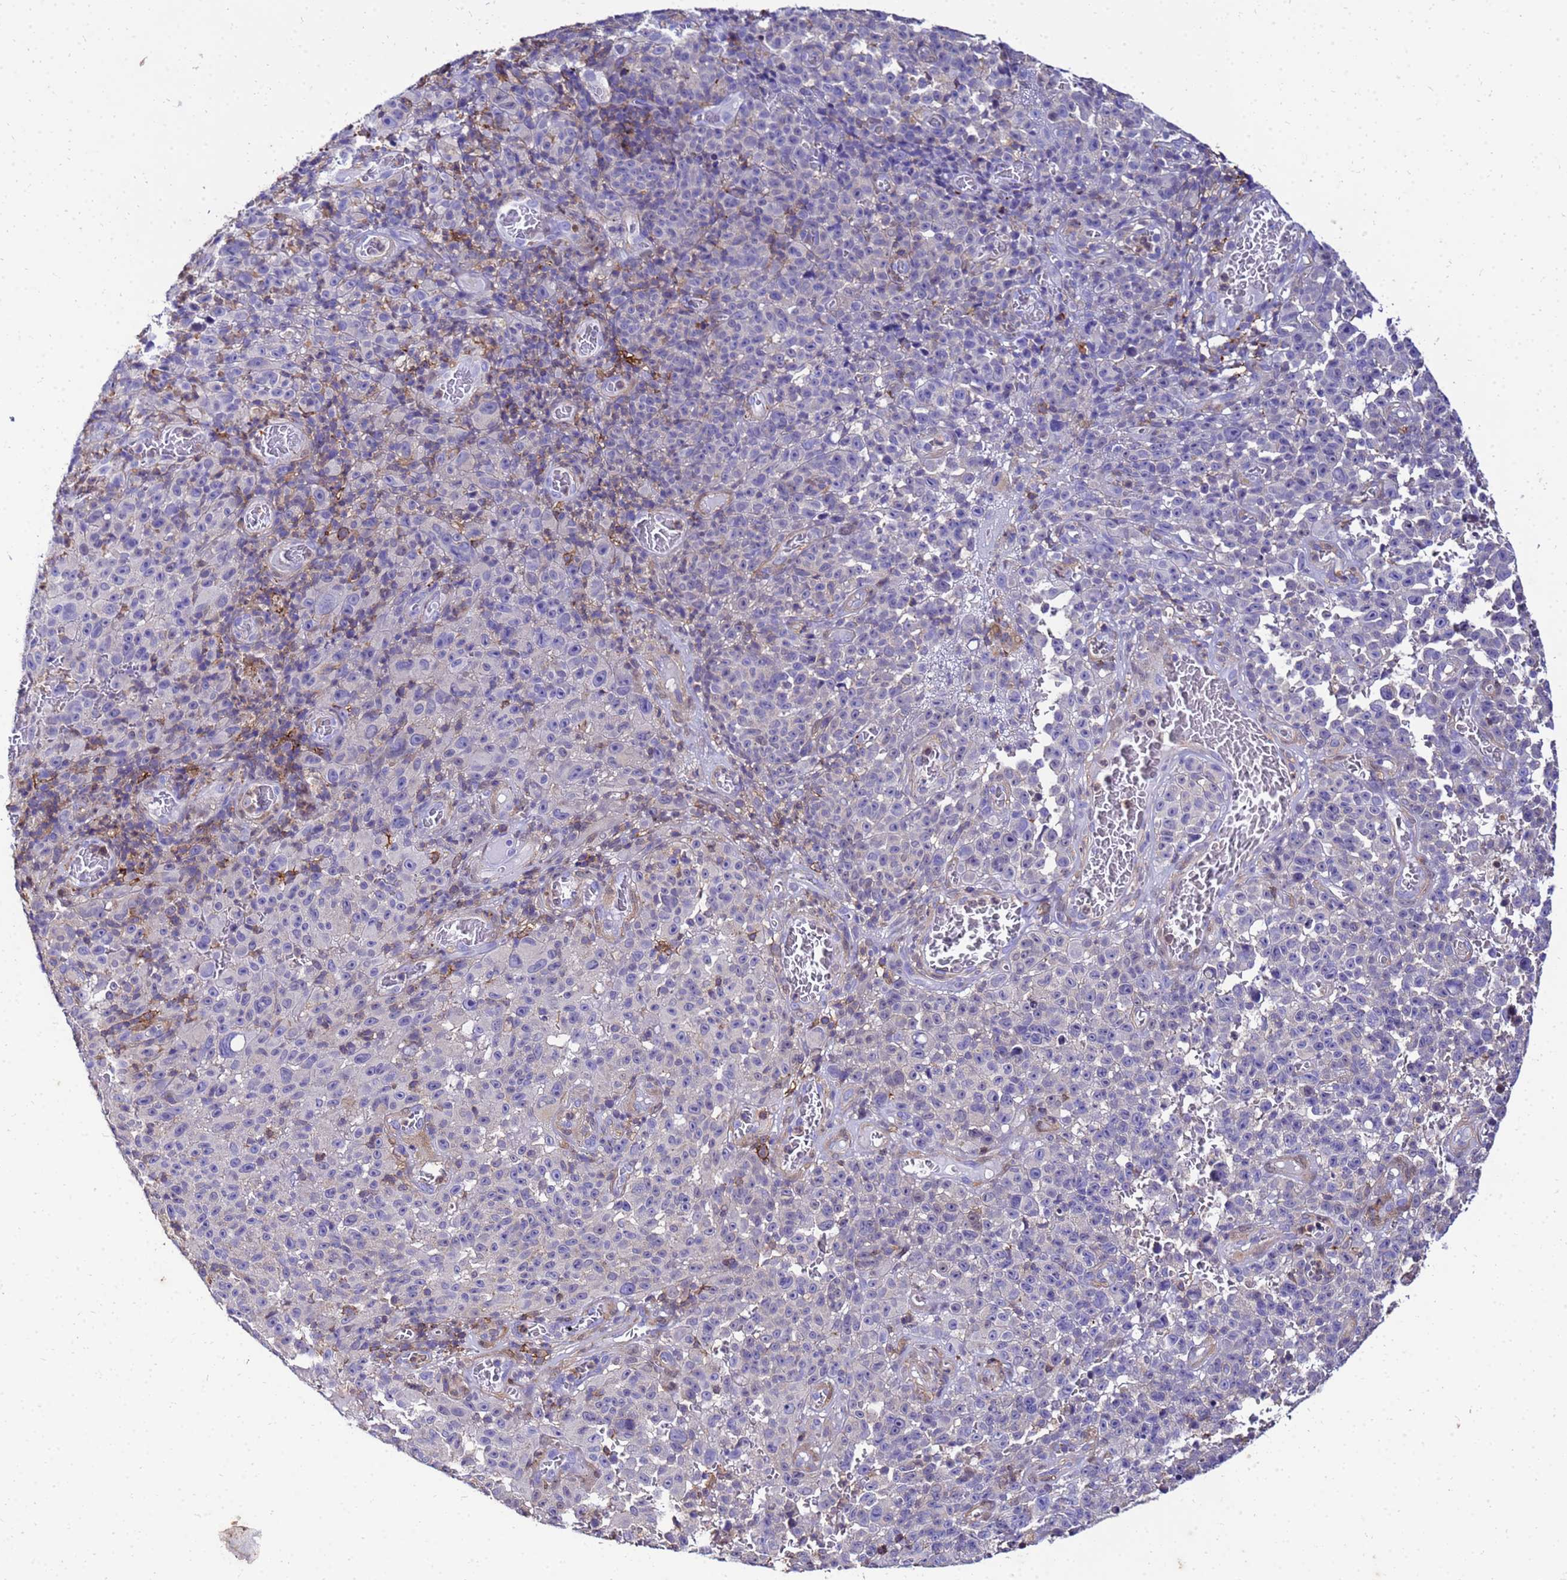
{"staining": {"intensity": "negative", "quantity": "none", "location": "none"}, "tissue": "melanoma", "cell_type": "Tumor cells", "image_type": "cancer", "snomed": [{"axis": "morphology", "description": "Malignant melanoma, NOS"}, {"axis": "topography", "description": "Skin"}], "caption": "There is no significant staining in tumor cells of melanoma.", "gene": "DBNDD2", "patient": {"sex": "female", "age": 82}}